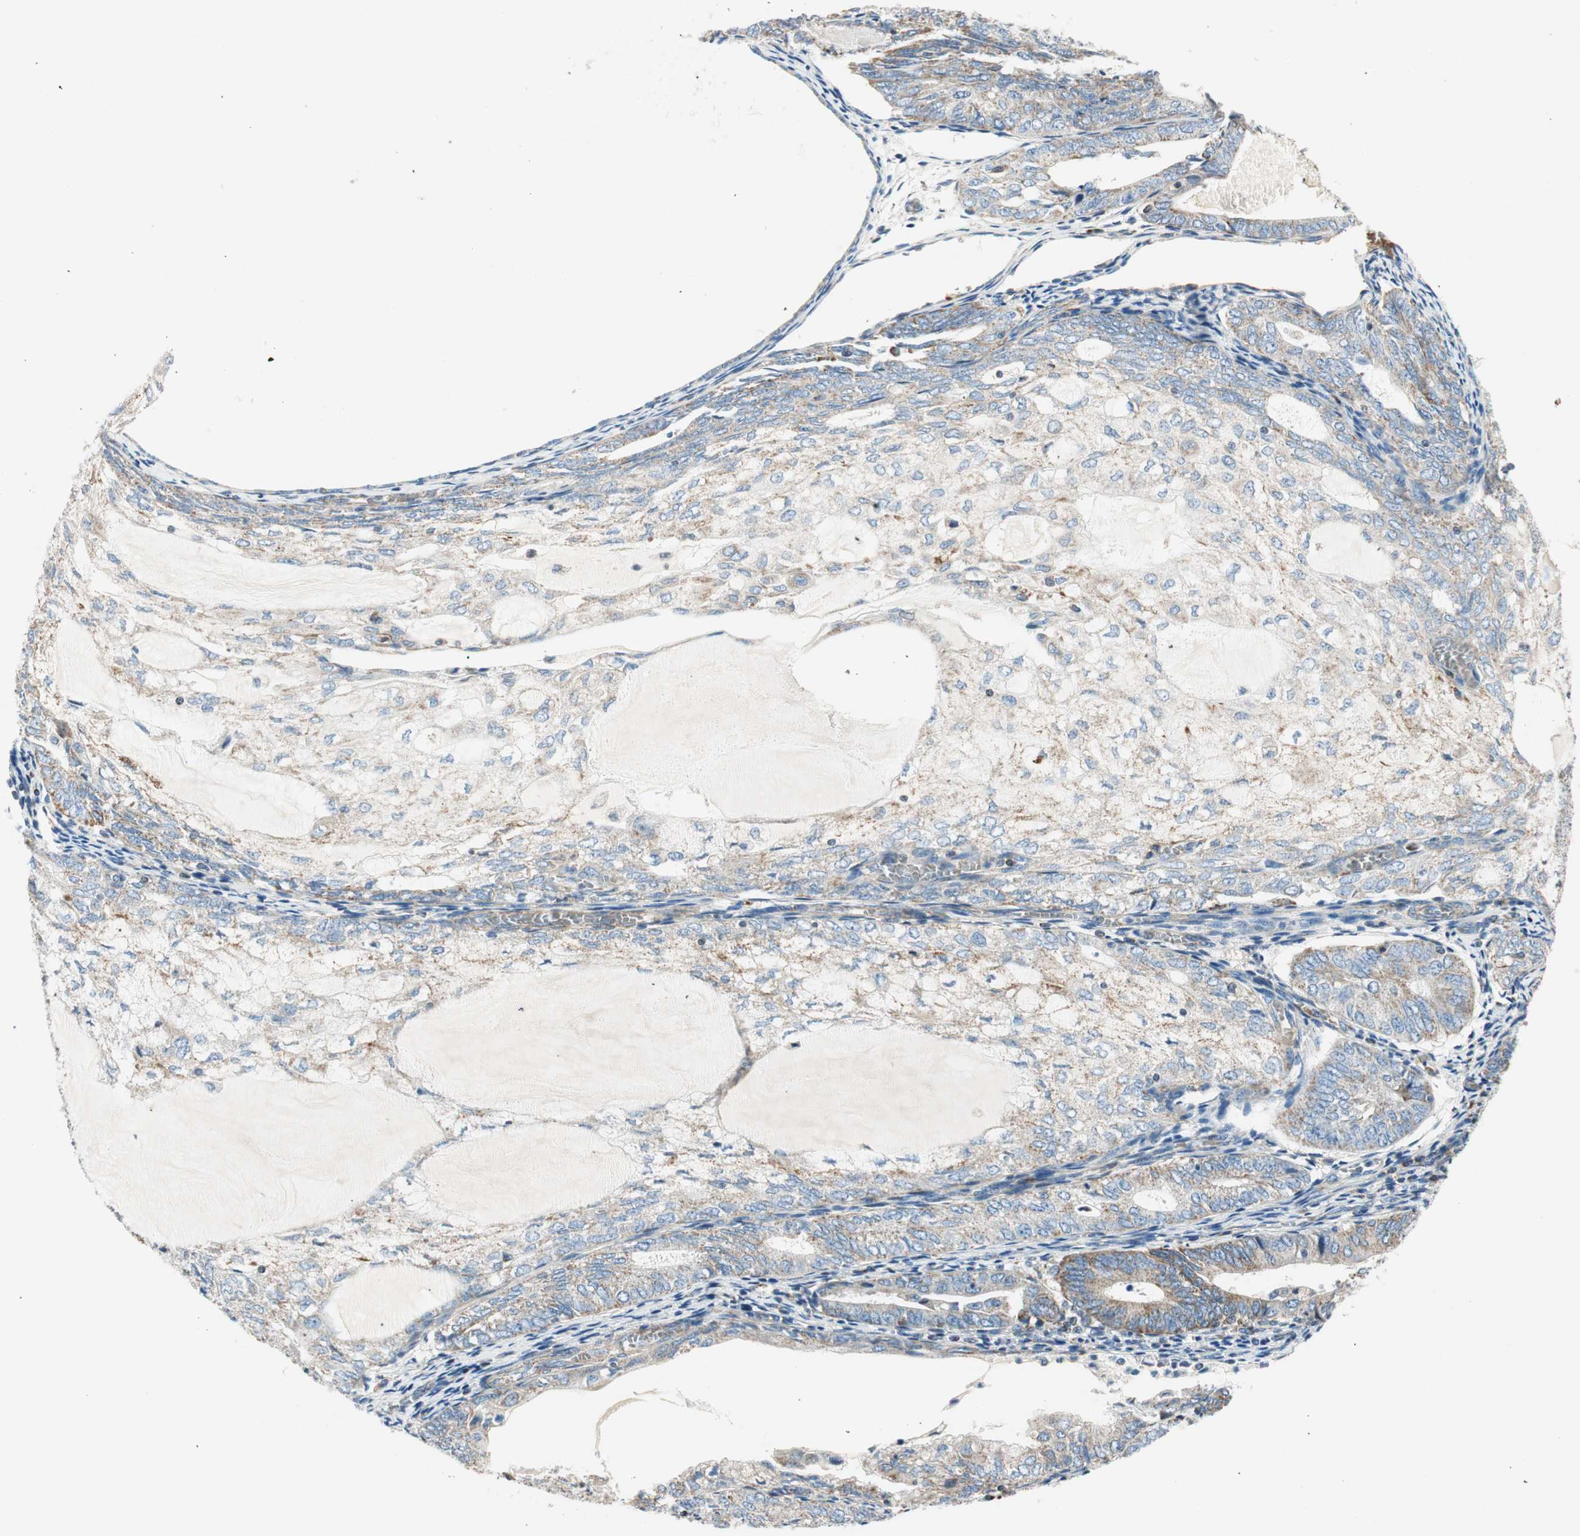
{"staining": {"intensity": "weak", "quantity": ">75%", "location": "cytoplasmic/membranous"}, "tissue": "endometrial cancer", "cell_type": "Tumor cells", "image_type": "cancer", "snomed": [{"axis": "morphology", "description": "Adenocarcinoma, NOS"}, {"axis": "topography", "description": "Endometrium"}], "caption": "Weak cytoplasmic/membranous positivity is identified in about >75% of tumor cells in adenocarcinoma (endometrial). The staining was performed using DAB, with brown indicating positive protein expression. Nuclei are stained blue with hematoxylin.", "gene": "RORB", "patient": {"sex": "female", "age": 81}}